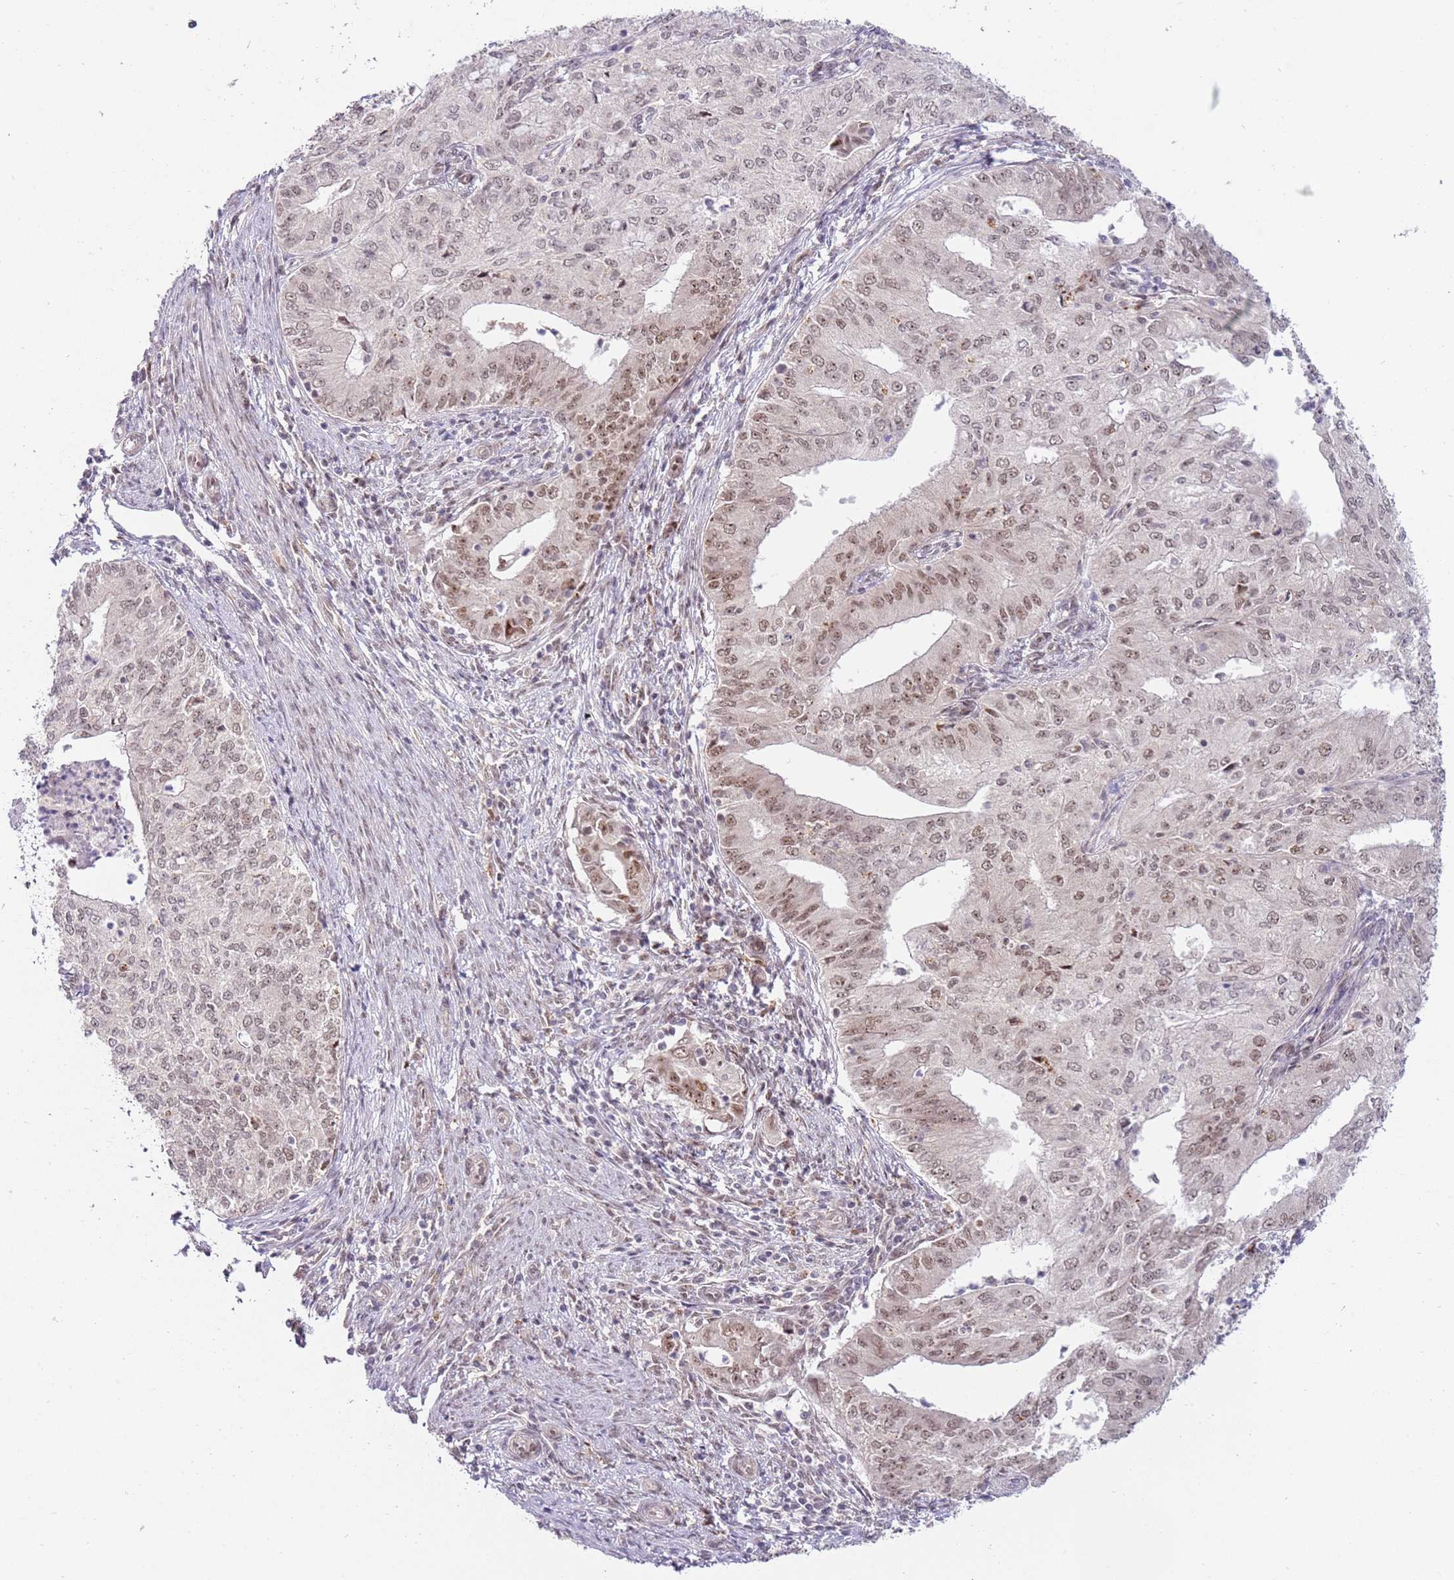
{"staining": {"intensity": "moderate", "quantity": "25%-75%", "location": "nuclear"}, "tissue": "endometrial cancer", "cell_type": "Tumor cells", "image_type": "cancer", "snomed": [{"axis": "morphology", "description": "Adenocarcinoma, NOS"}, {"axis": "topography", "description": "Endometrium"}], "caption": "Protein expression analysis of endometrial cancer reveals moderate nuclear positivity in about 25%-75% of tumor cells.", "gene": "LGALSL", "patient": {"sex": "female", "age": 50}}